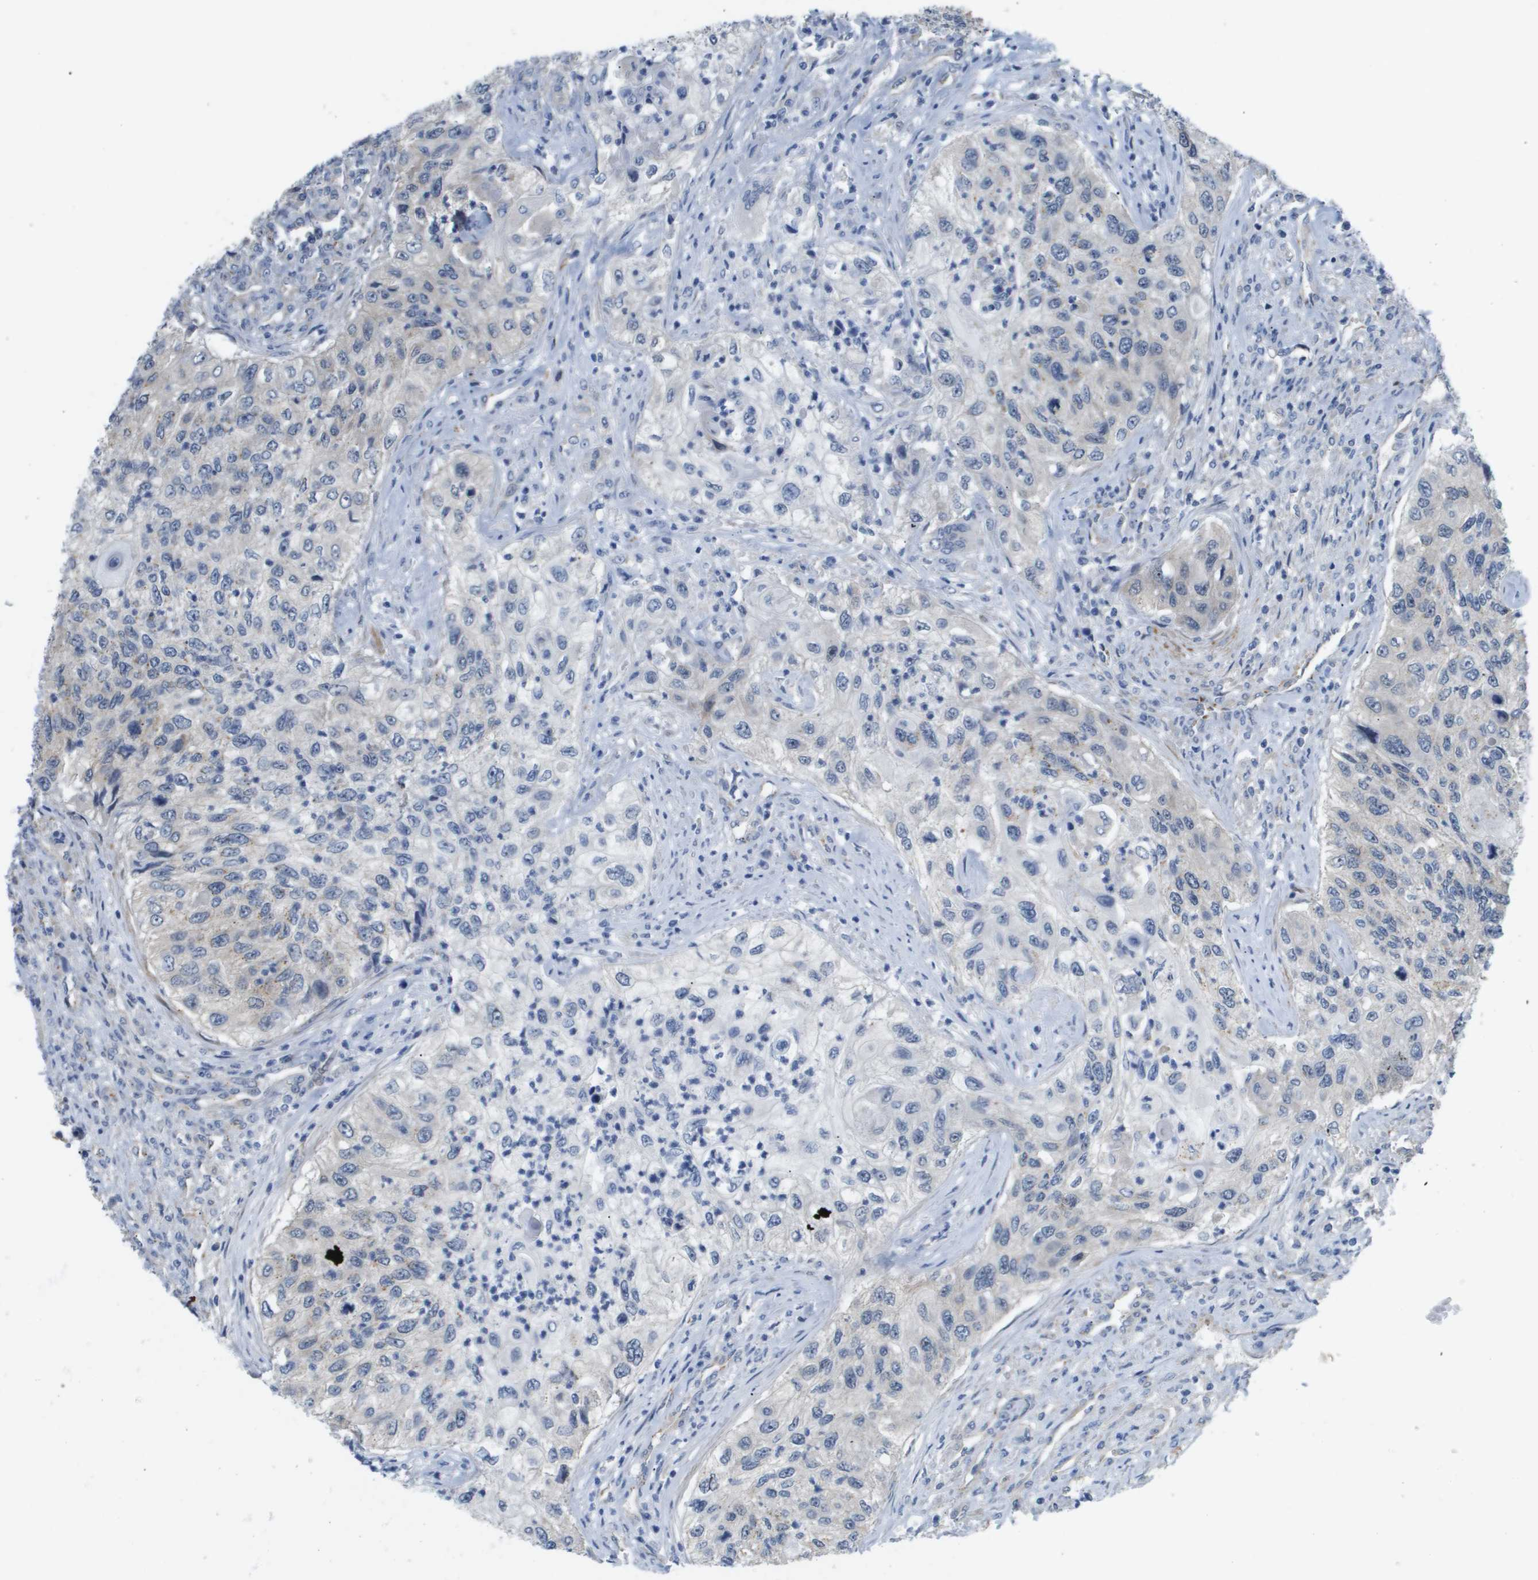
{"staining": {"intensity": "negative", "quantity": "none", "location": "none"}, "tissue": "urothelial cancer", "cell_type": "Tumor cells", "image_type": "cancer", "snomed": [{"axis": "morphology", "description": "Urothelial carcinoma, High grade"}, {"axis": "topography", "description": "Urinary bladder"}], "caption": "Immunohistochemistry histopathology image of human urothelial carcinoma (high-grade) stained for a protein (brown), which demonstrates no staining in tumor cells. The staining was performed using DAB (3,3'-diaminobenzidine) to visualize the protein expression in brown, while the nuclei were stained in blue with hematoxylin (Magnification: 20x).", "gene": "OTUD5", "patient": {"sex": "female", "age": 60}}